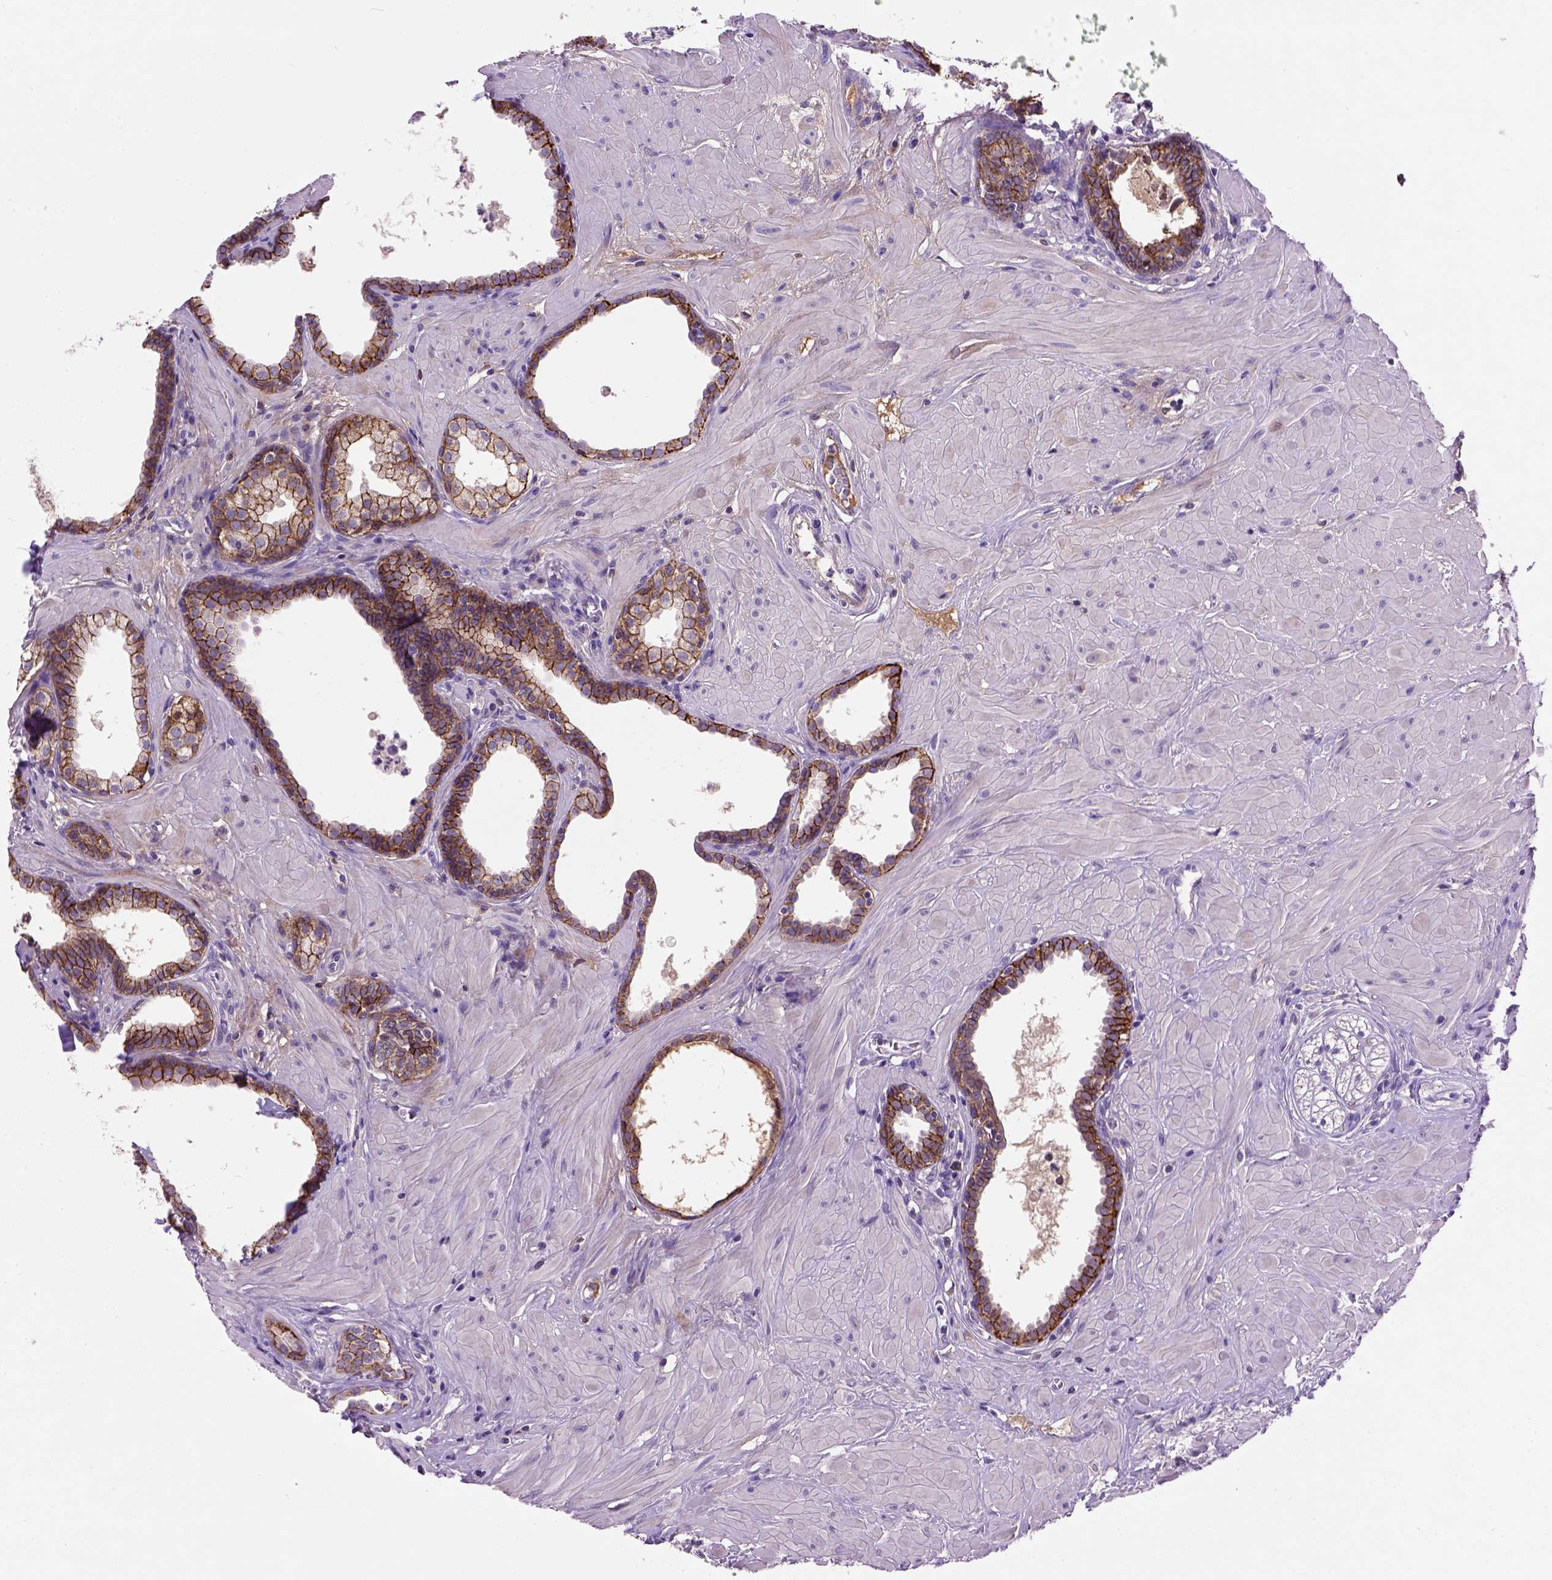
{"staining": {"intensity": "strong", "quantity": ">75%", "location": "cytoplasmic/membranous"}, "tissue": "prostate", "cell_type": "Glandular cells", "image_type": "normal", "snomed": [{"axis": "morphology", "description": "Normal tissue, NOS"}, {"axis": "topography", "description": "Prostate"}], "caption": "DAB (3,3'-diaminobenzidine) immunohistochemical staining of normal human prostate demonstrates strong cytoplasmic/membranous protein staining in approximately >75% of glandular cells.", "gene": "CDH1", "patient": {"sex": "male", "age": 48}}